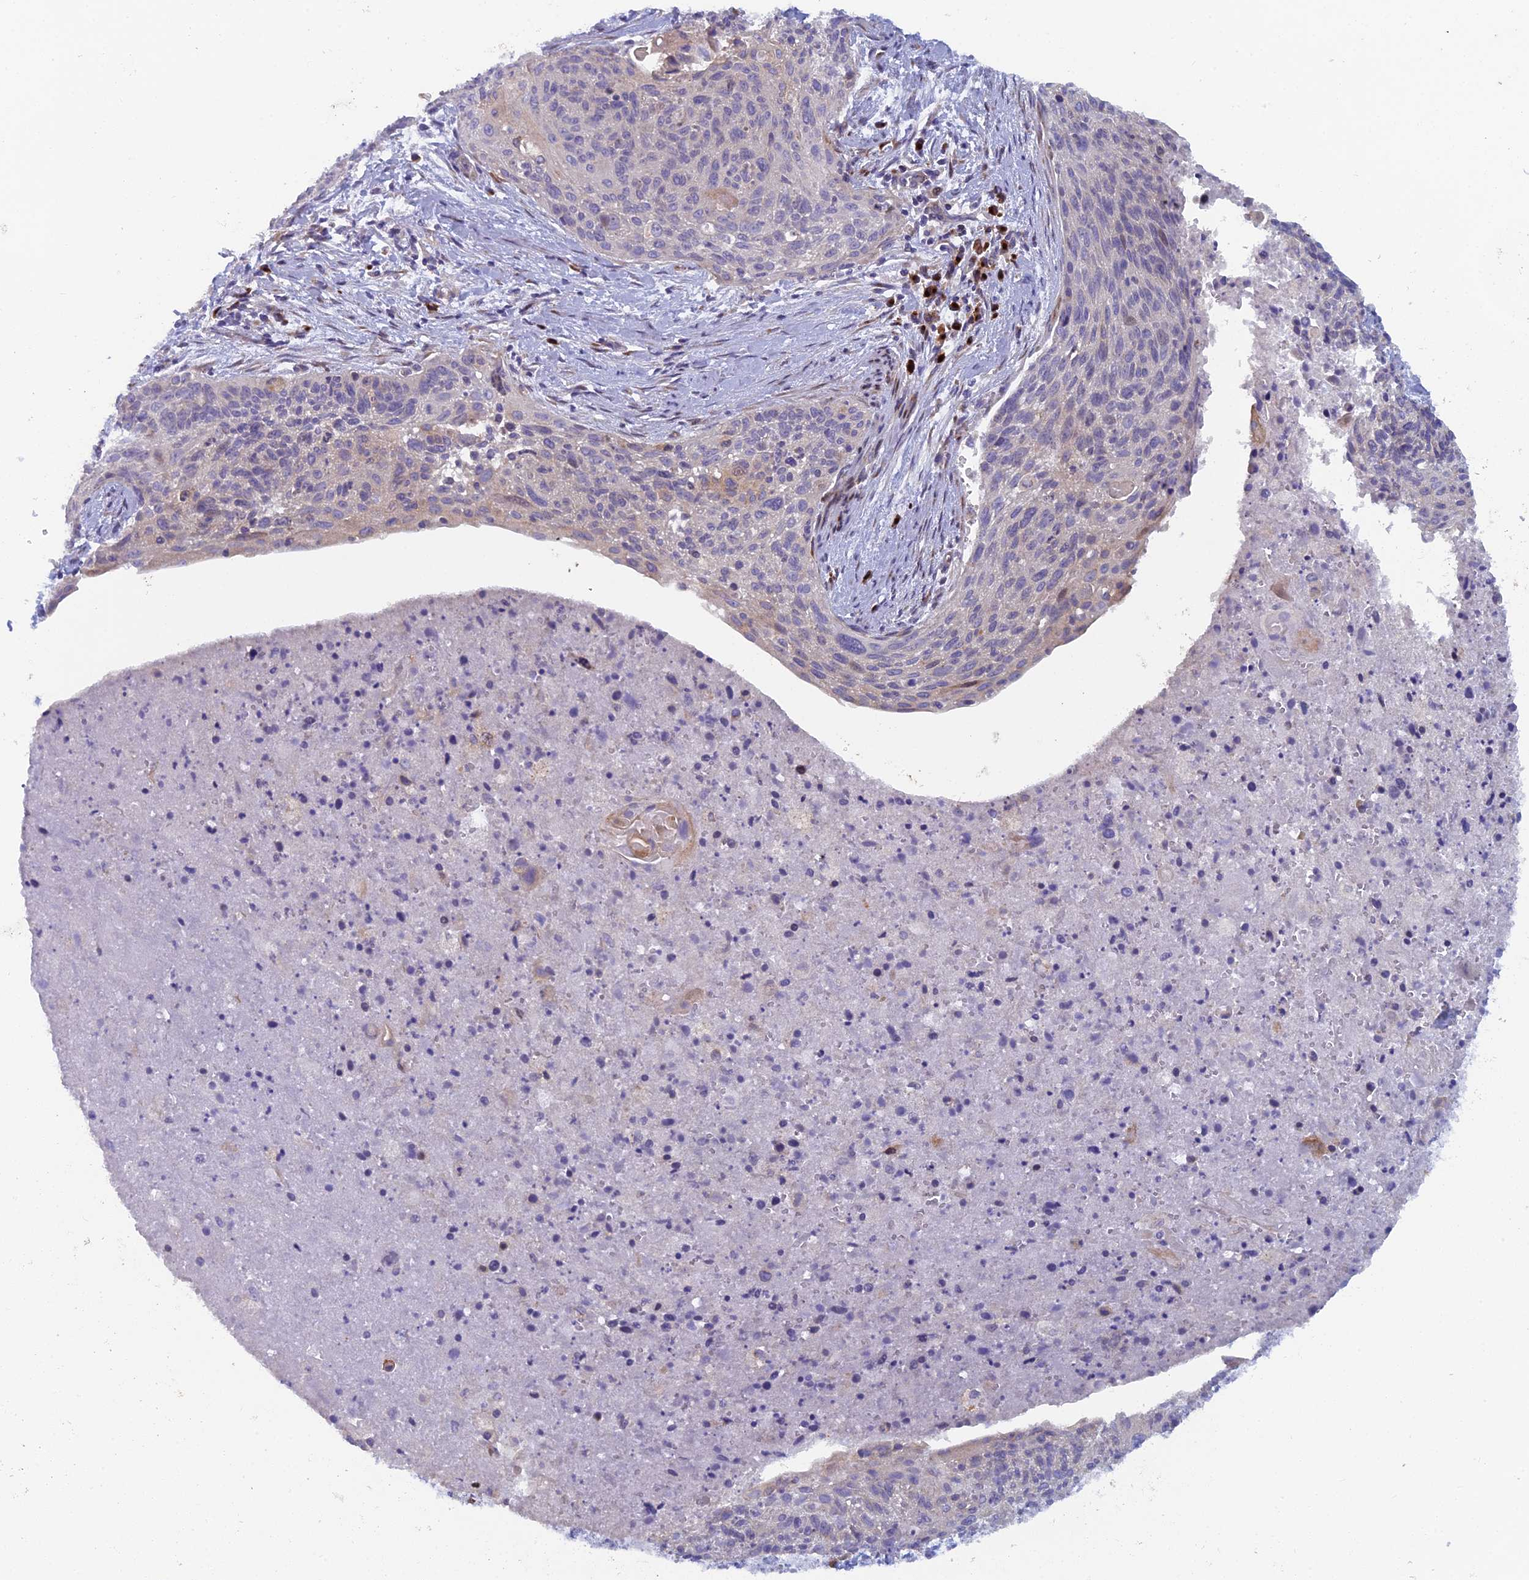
{"staining": {"intensity": "negative", "quantity": "none", "location": "none"}, "tissue": "cervical cancer", "cell_type": "Tumor cells", "image_type": "cancer", "snomed": [{"axis": "morphology", "description": "Squamous cell carcinoma, NOS"}, {"axis": "topography", "description": "Cervix"}], "caption": "Tumor cells are negative for brown protein staining in cervical cancer.", "gene": "B9D2", "patient": {"sex": "female", "age": 55}}